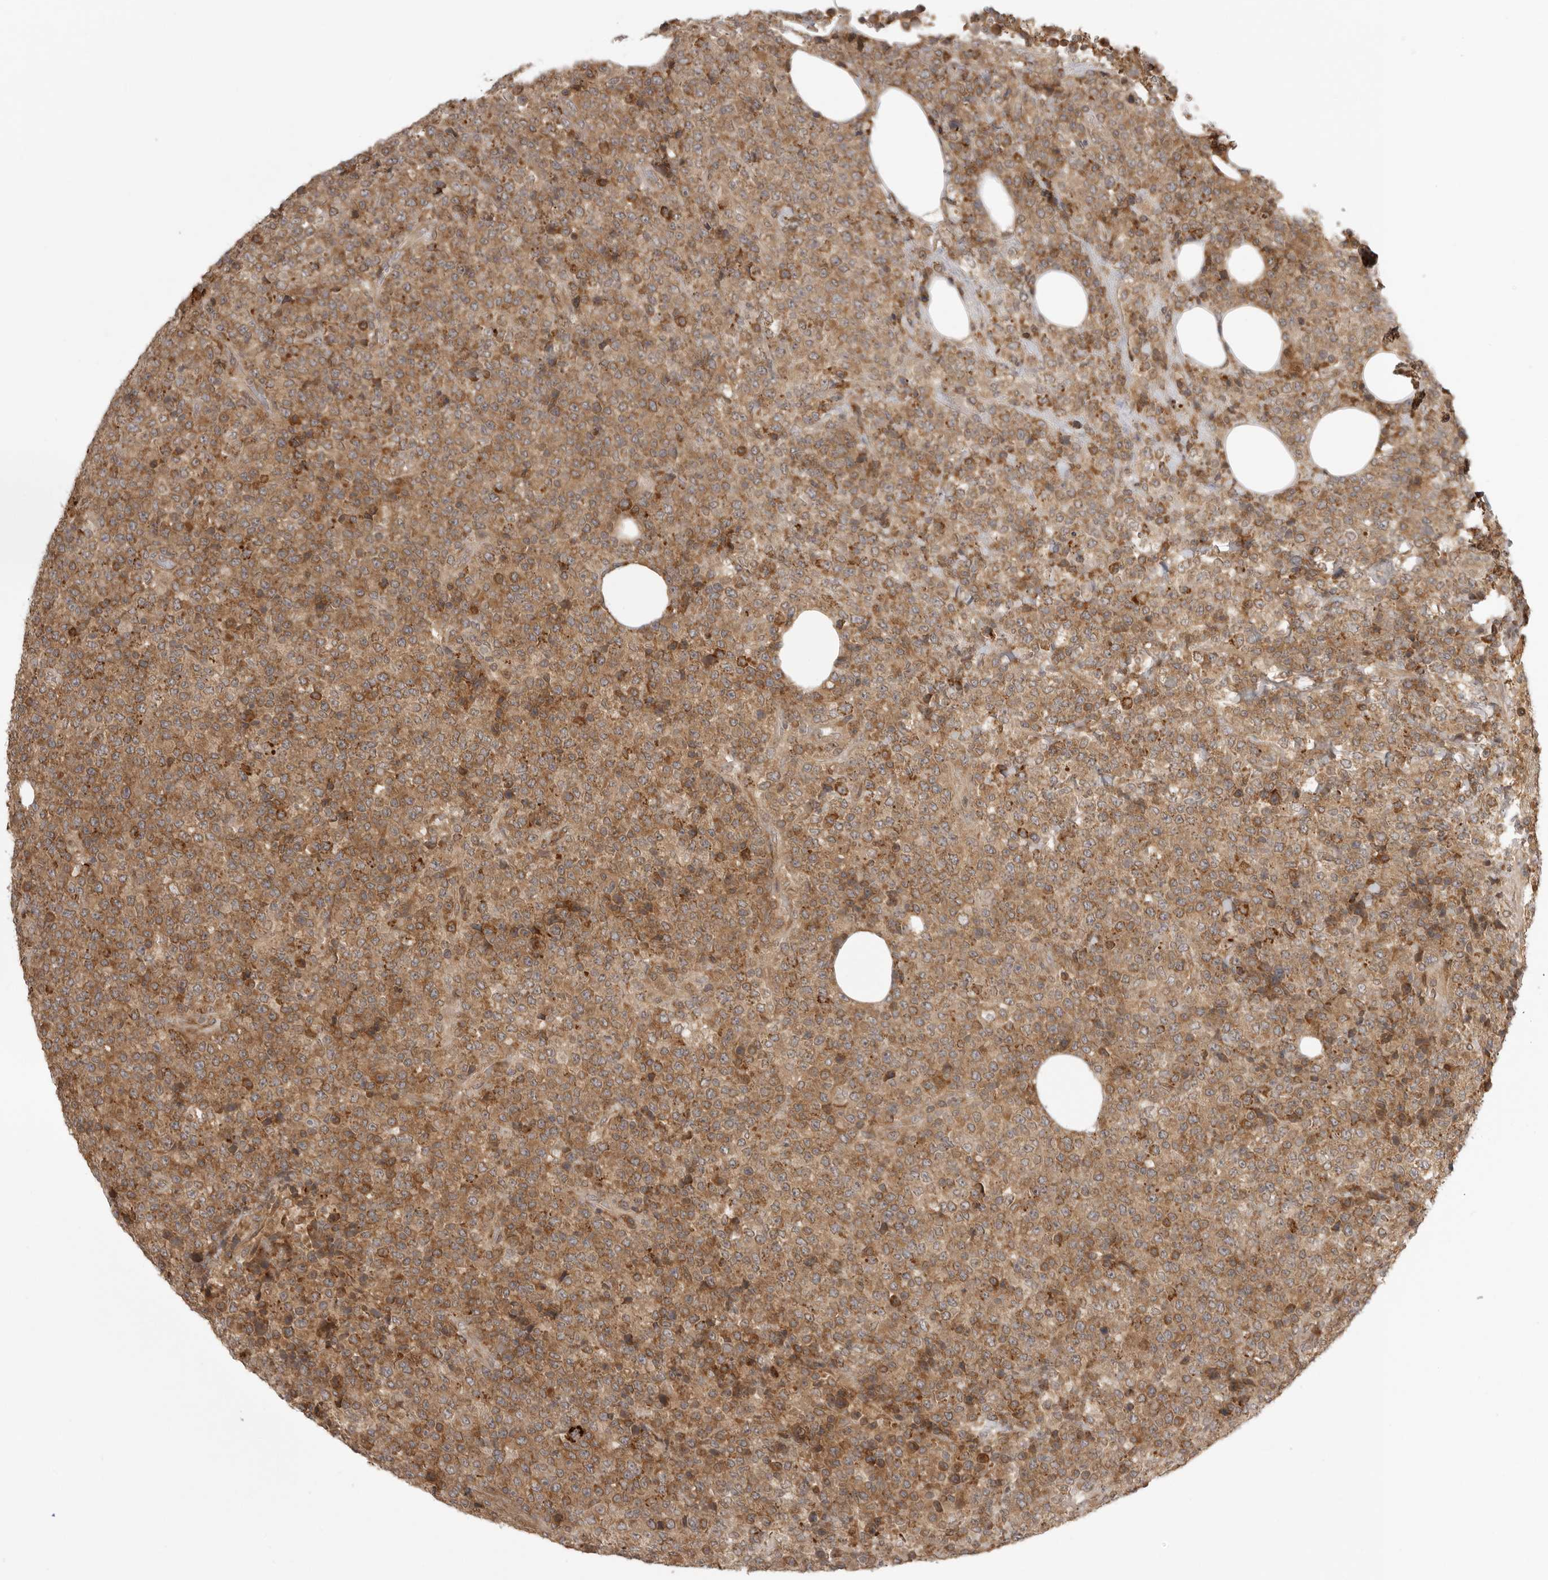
{"staining": {"intensity": "moderate", "quantity": ">75%", "location": "cytoplasmic/membranous"}, "tissue": "lymphoma", "cell_type": "Tumor cells", "image_type": "cancer", "snomed": [{"axis": "morphology", "description": "Malignant lymphoma, non-Hodgkin's type, High grade"}, {"axis": "topography", "description": "Lymph node"}], "caption": "Brown immunohistochemical staining in high-grade malignant lymphoma, non-Hodgkin's type displays moderate cytoplasmic/membranous staining in about >75% of tumor cells.", "gene": "PRRC2A", "patient": {"sex": "male", "age": 13}}